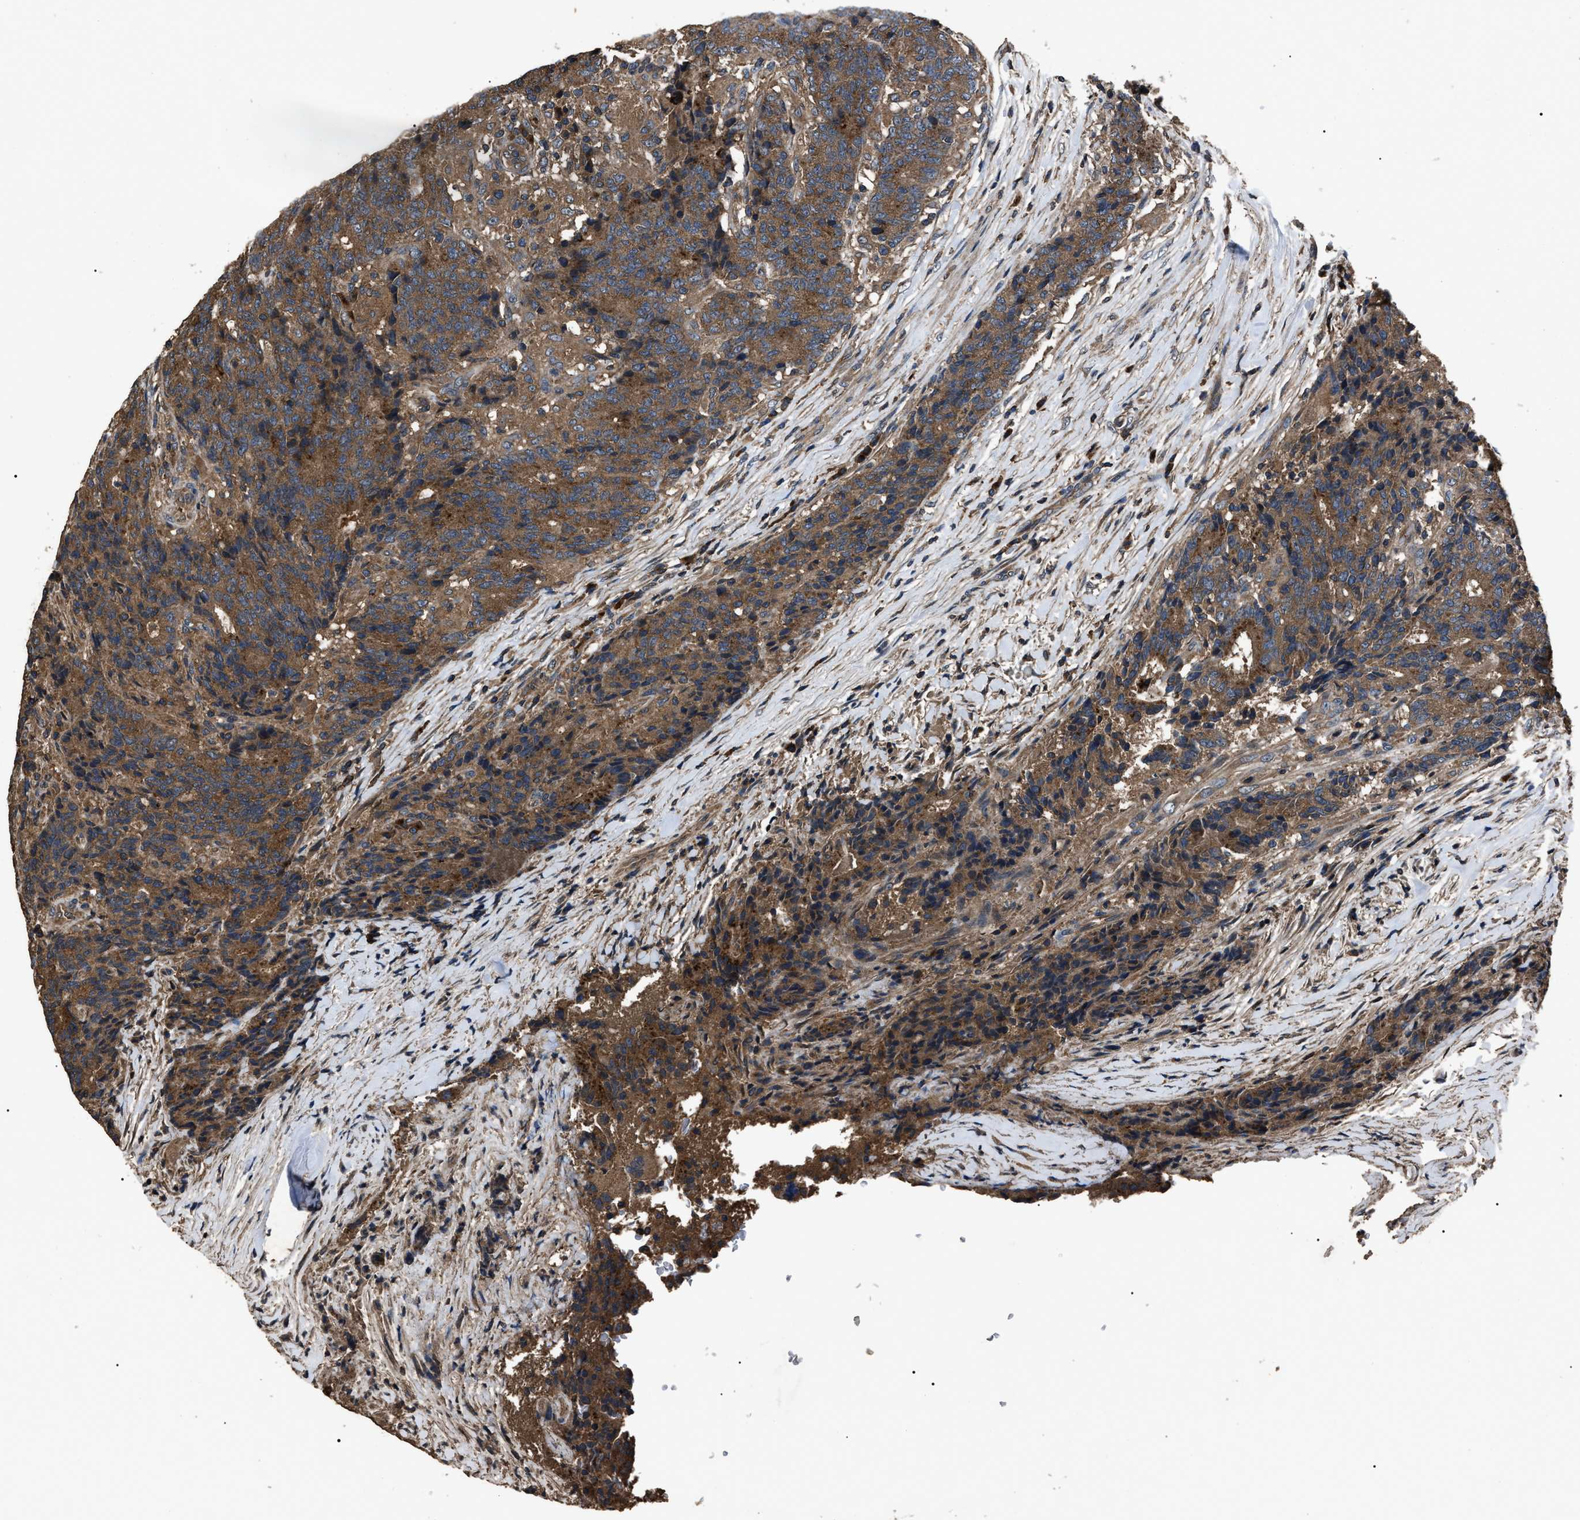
{"staining": {"intensity": "strong", "quantity": ">75%", "location": "cytoplasmic/membranous"}, "tissue": "colorectal cancer", "cell_type": "Tumor cells", "image_type": "cancer", "snomed": [{"axis": "morphology", "description": "Normal tissue, NOS"}, {"axis": "morphology", "description": "Adenocarcinoma, NOS"}, {"axis": "topography", "description": "Colon"}], "caption": "Protein expression analysis of adenocarcinoma (colorectal) exhibits strong cytoplasmic/membranous positivity in about >75% of tumor cells.", "gene": "RNF216", "patient": {"sex": "female", "age": 75}}